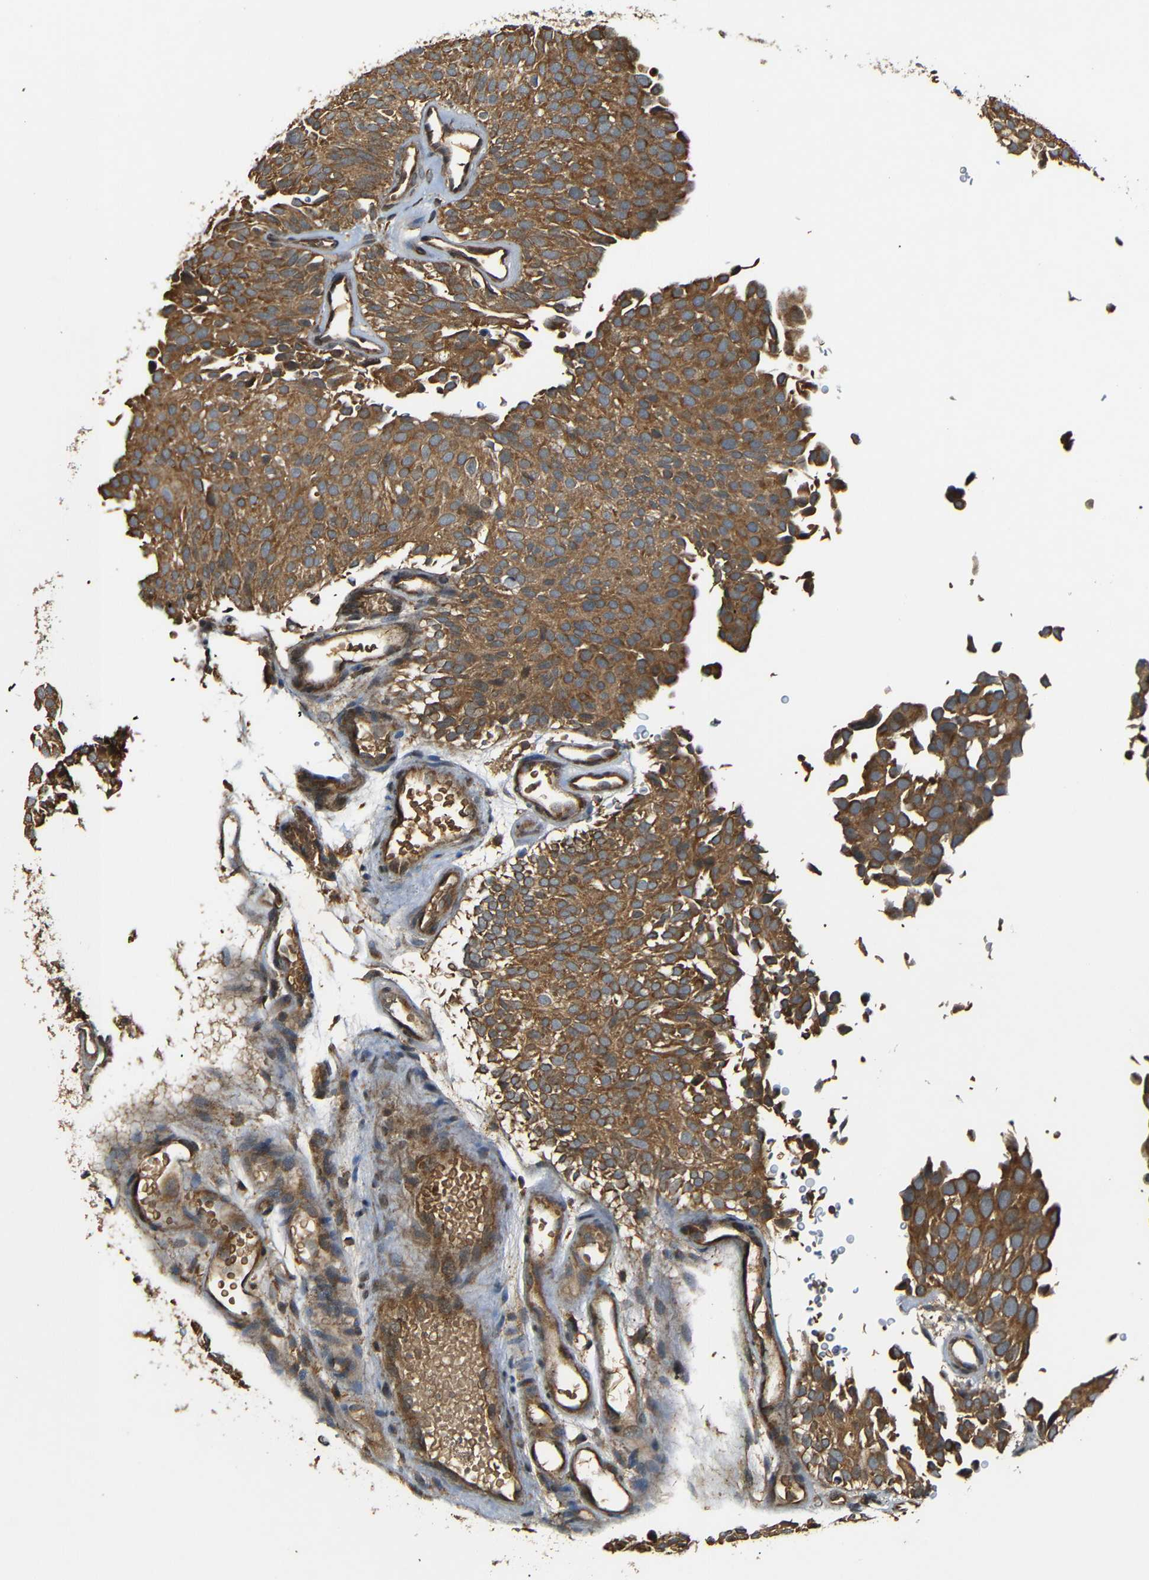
{"staining": {"intensity": "moderate", "quantity": ">75%", "location": "cytoplasmic/membranous"}, "tissue": "urothelial cancer", "cell_type": "Tumor cells", "image_type": "cancer", "snomed": [{"axis": "morphology", "description": "Urothelial carcinoma, Low grade"}, {"axis": "topography", "description": "Urinary bladder"}], "caption": "About >75% of tumor cells in low-grade urothelial carcinoma demonstrate moderate cytoplasmic/membranous protein positivity as visualized by brown immunohistochemical staining.", "gene": "TANK", "patient": {"sex": "male", "age": 78}}